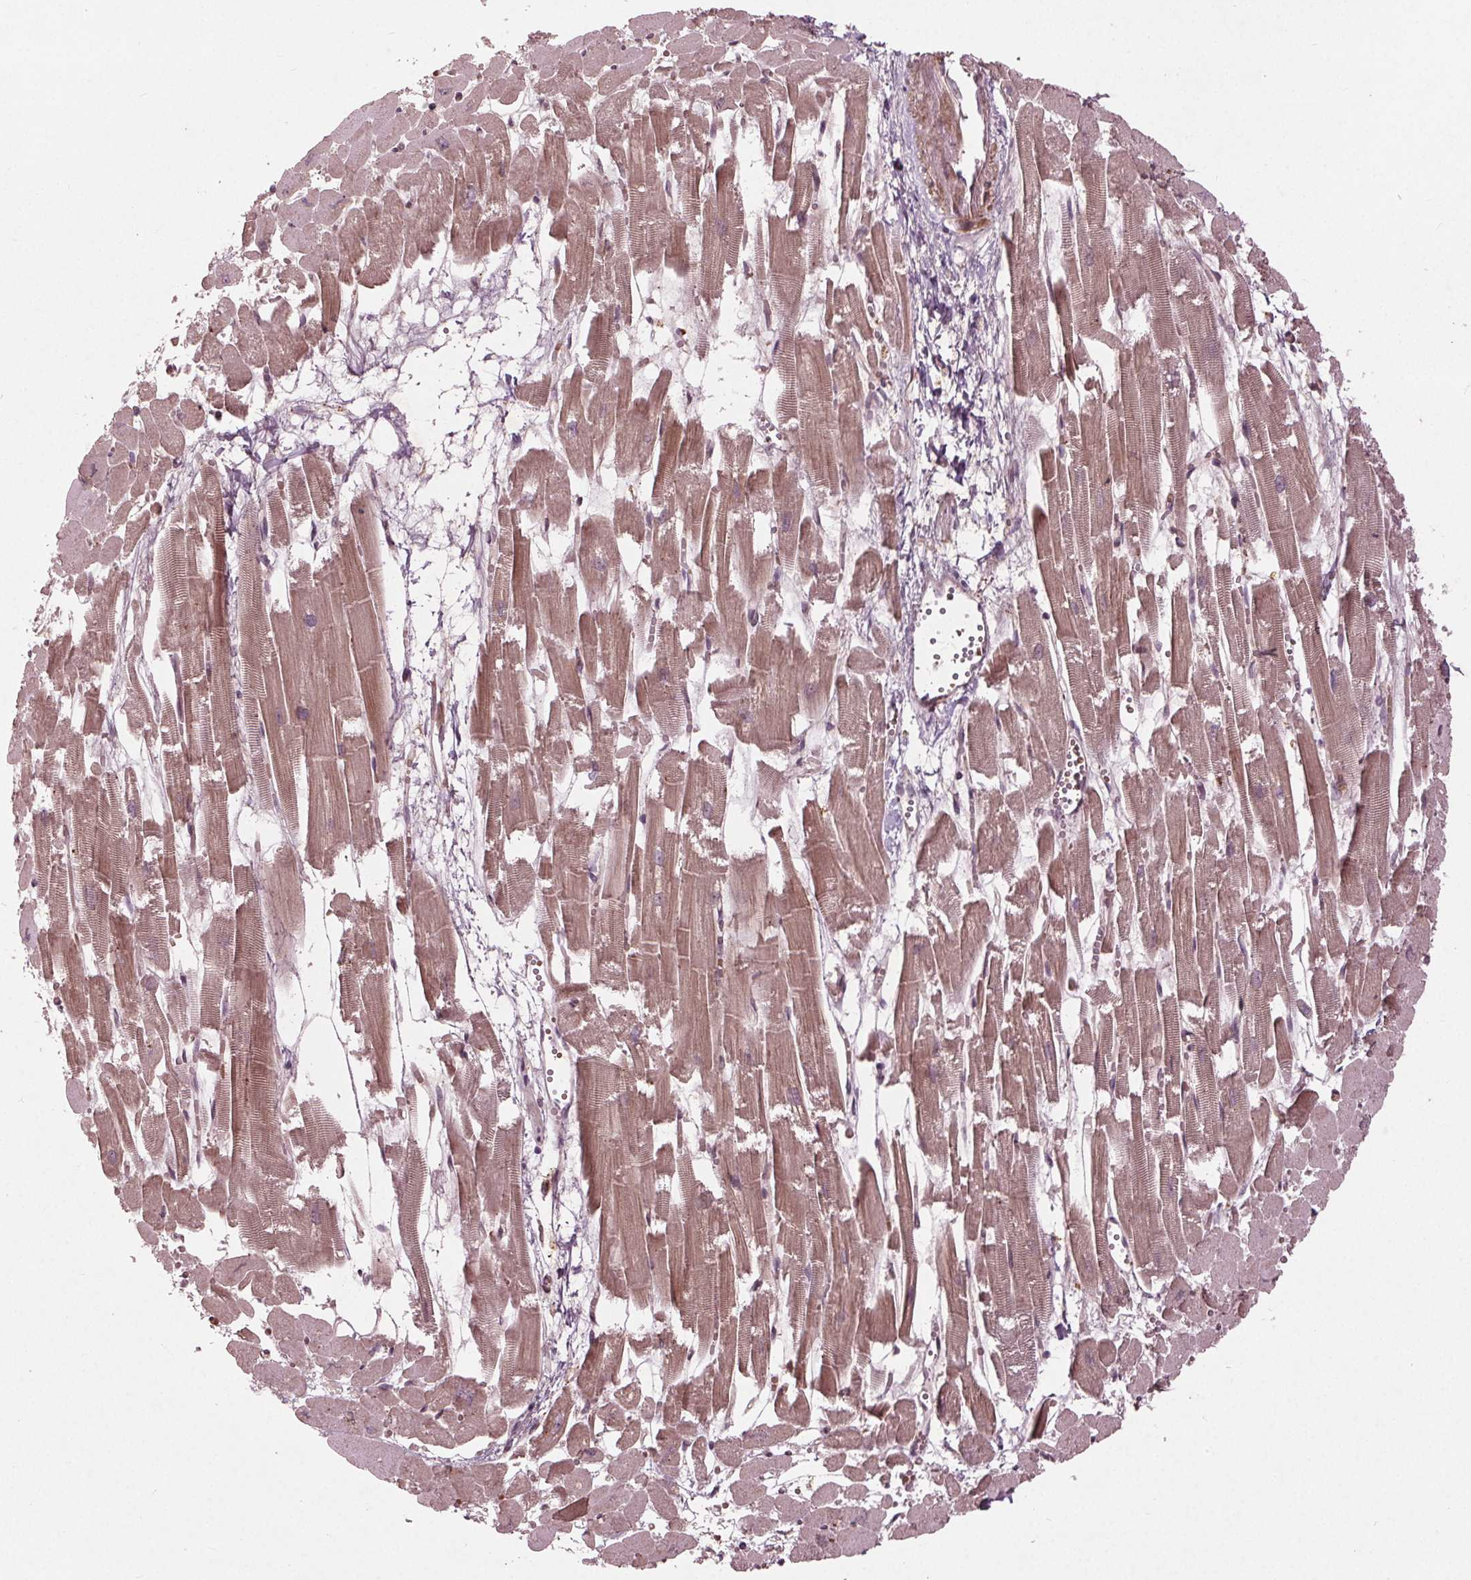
{"staining": {"intensity": "weak", "quantity": "<25%", "location": "cytoplasmic/membranous"}, "tissue": "heart muscle", "cell_type": "Cardiomyocytes", "image_type": "normal", "snomed": [{"axis": "morphology", "description": "Normal tissue, NOS"}, {"axis": "topography", "description": "Heart"}], "caption": "This is a photomicrograph of immunohistochemistry (IHC) staining of unremarkable heart muscle, which shows no staining in cardiomyocytes.", "gene": "CDKL4", "patient": {"sex": "female", "age": 52}}